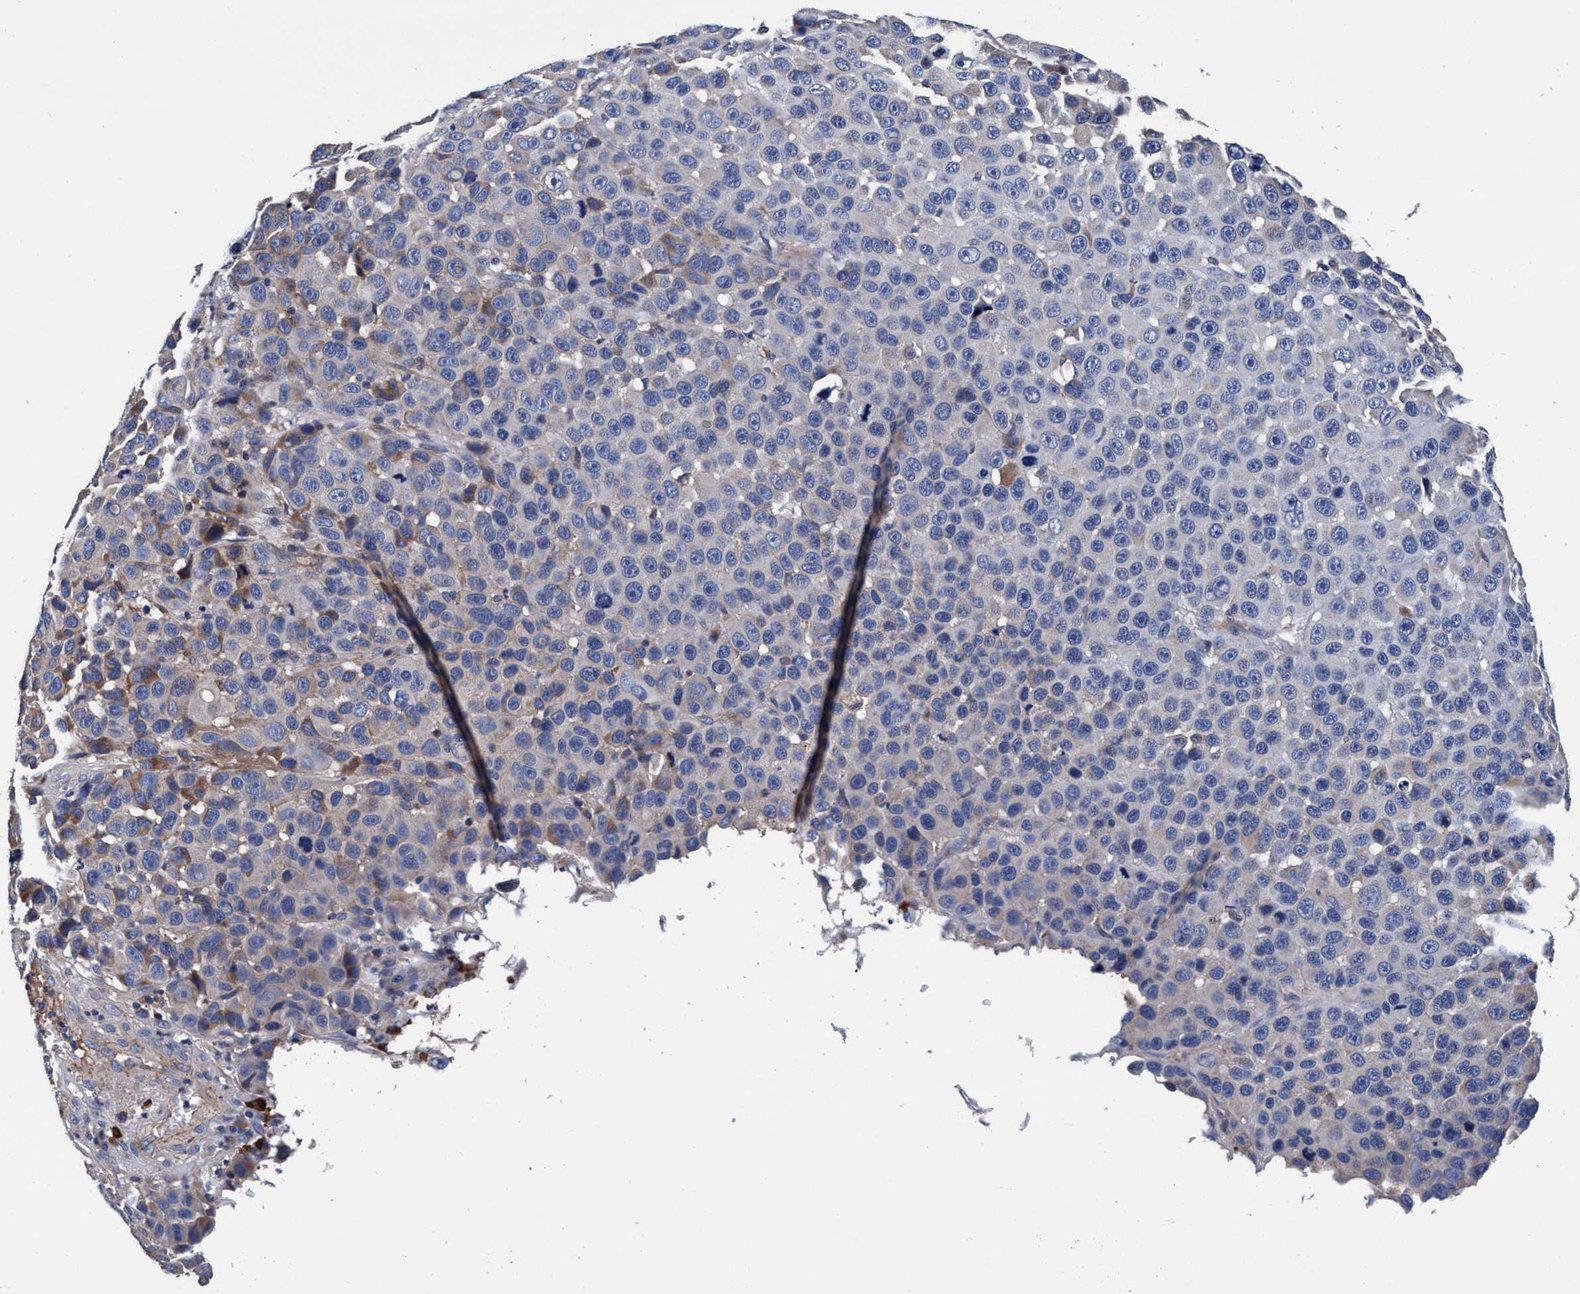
{"staining": {"intensity": "negative", "quantity": "none", "location": "none"}, "tissue": "melanoma", "cell_type": "Tumor cells", "image_type": "cancer", "snomed": [{"axis": "morphology", "description": "Malignant melanoma, NOS"}, {"axis": "topography", "description": "Skin"}], "caption": "An image of melanoma stained for a protein shows no brown staining in tumor cells. (DAB immunohistochemistry (IHC) with hematoxylin counter stain).", "gene": "RNF208", "patient": {"sex": "male", "age": 53}}